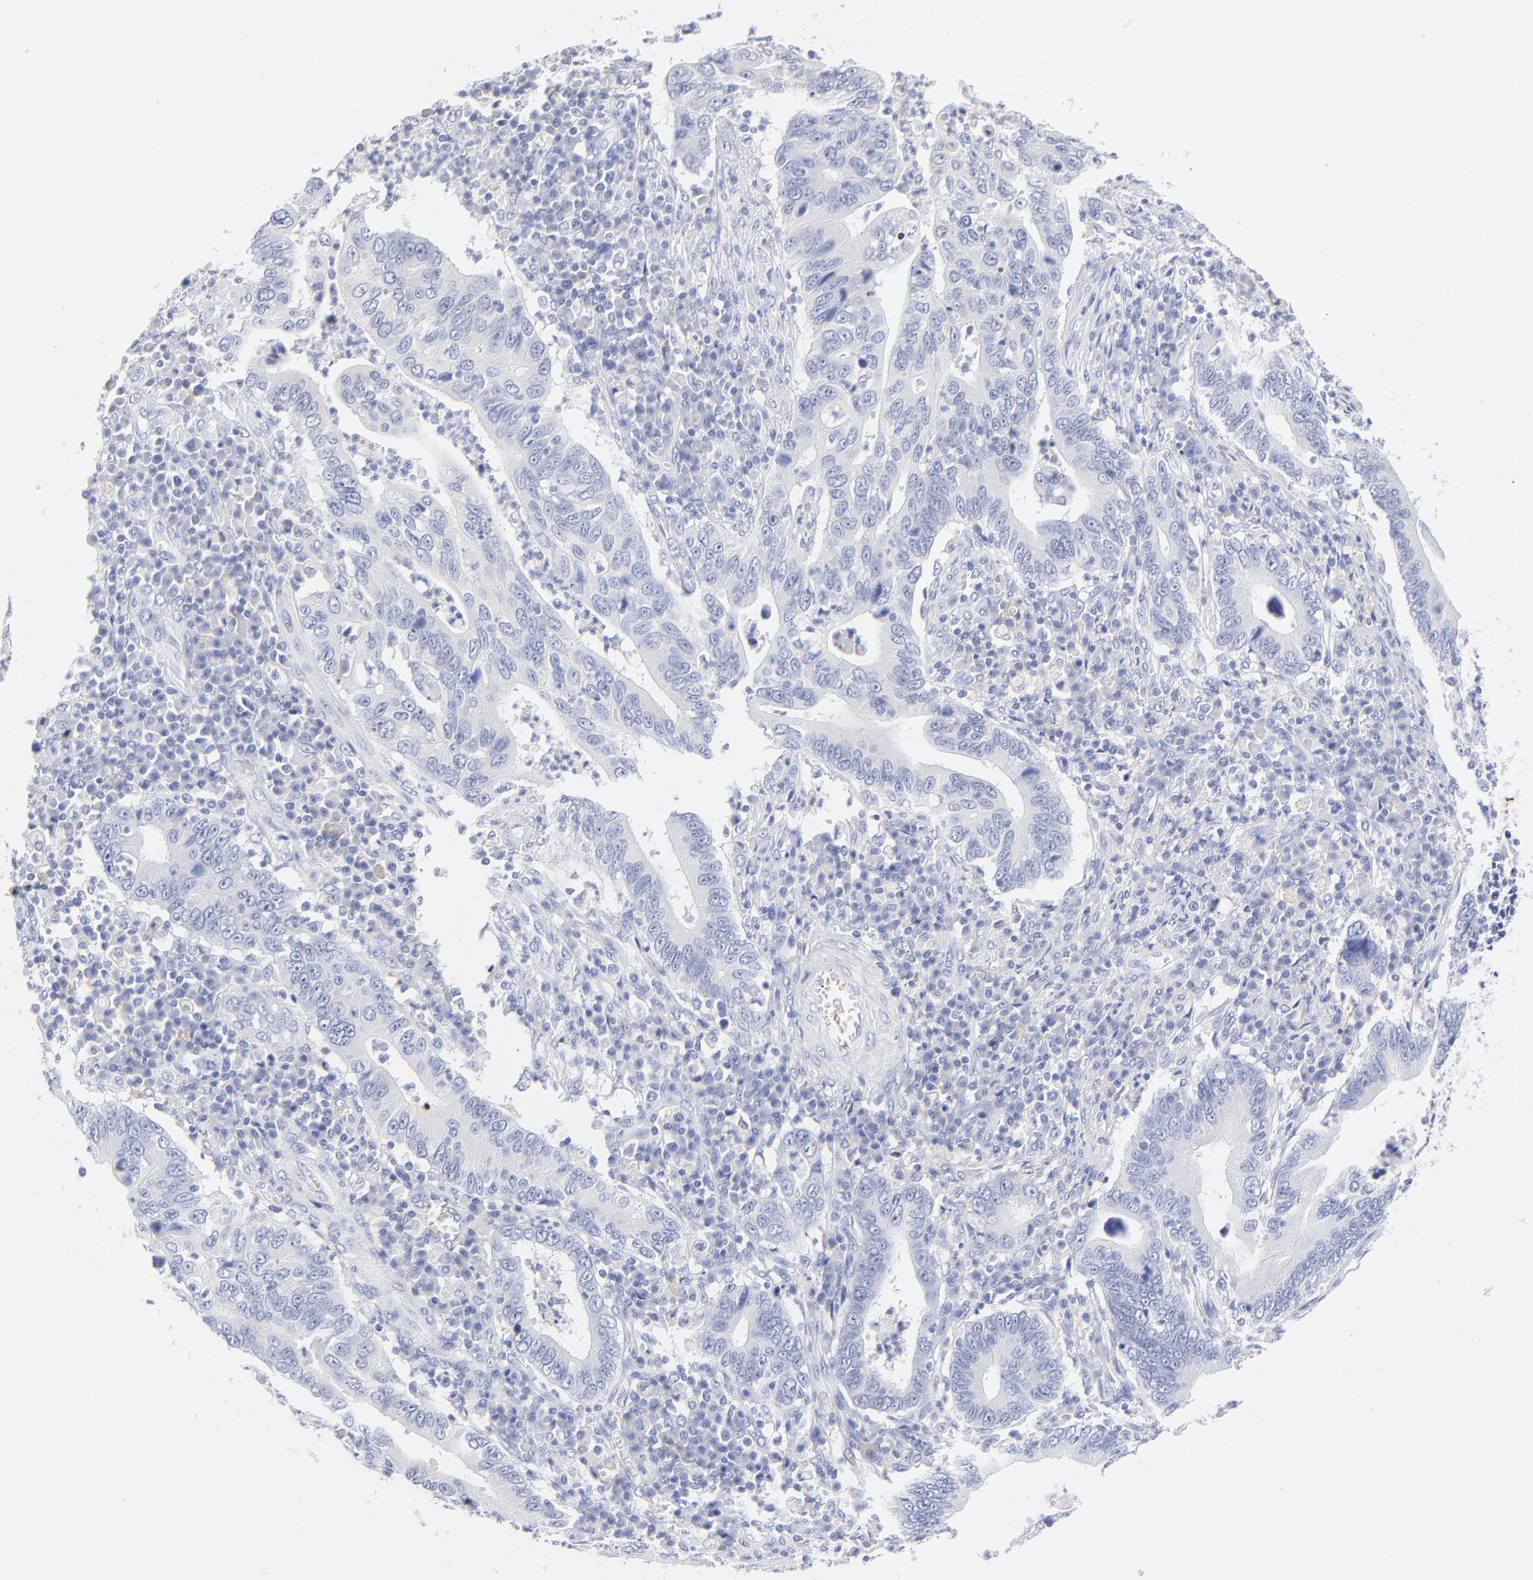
{"staining": {"intensity": "negative", "quantity": "none", "location": "none"}, "tissue": "stomach cancer", "cell_type": "Tumor cells", "image_type": "cancer", "snomed": [{"axis": "morphology", "description": "Adenocarcinoma, NOS"}, {"axis": "topography", "description": "Stomach, upper"}], "caption": "Tumor cells show no significant protein positivity in adenocarcinoma (stomach).", "gene": "SULT4A1", "patient": {"sex": "male", "age": 63}}